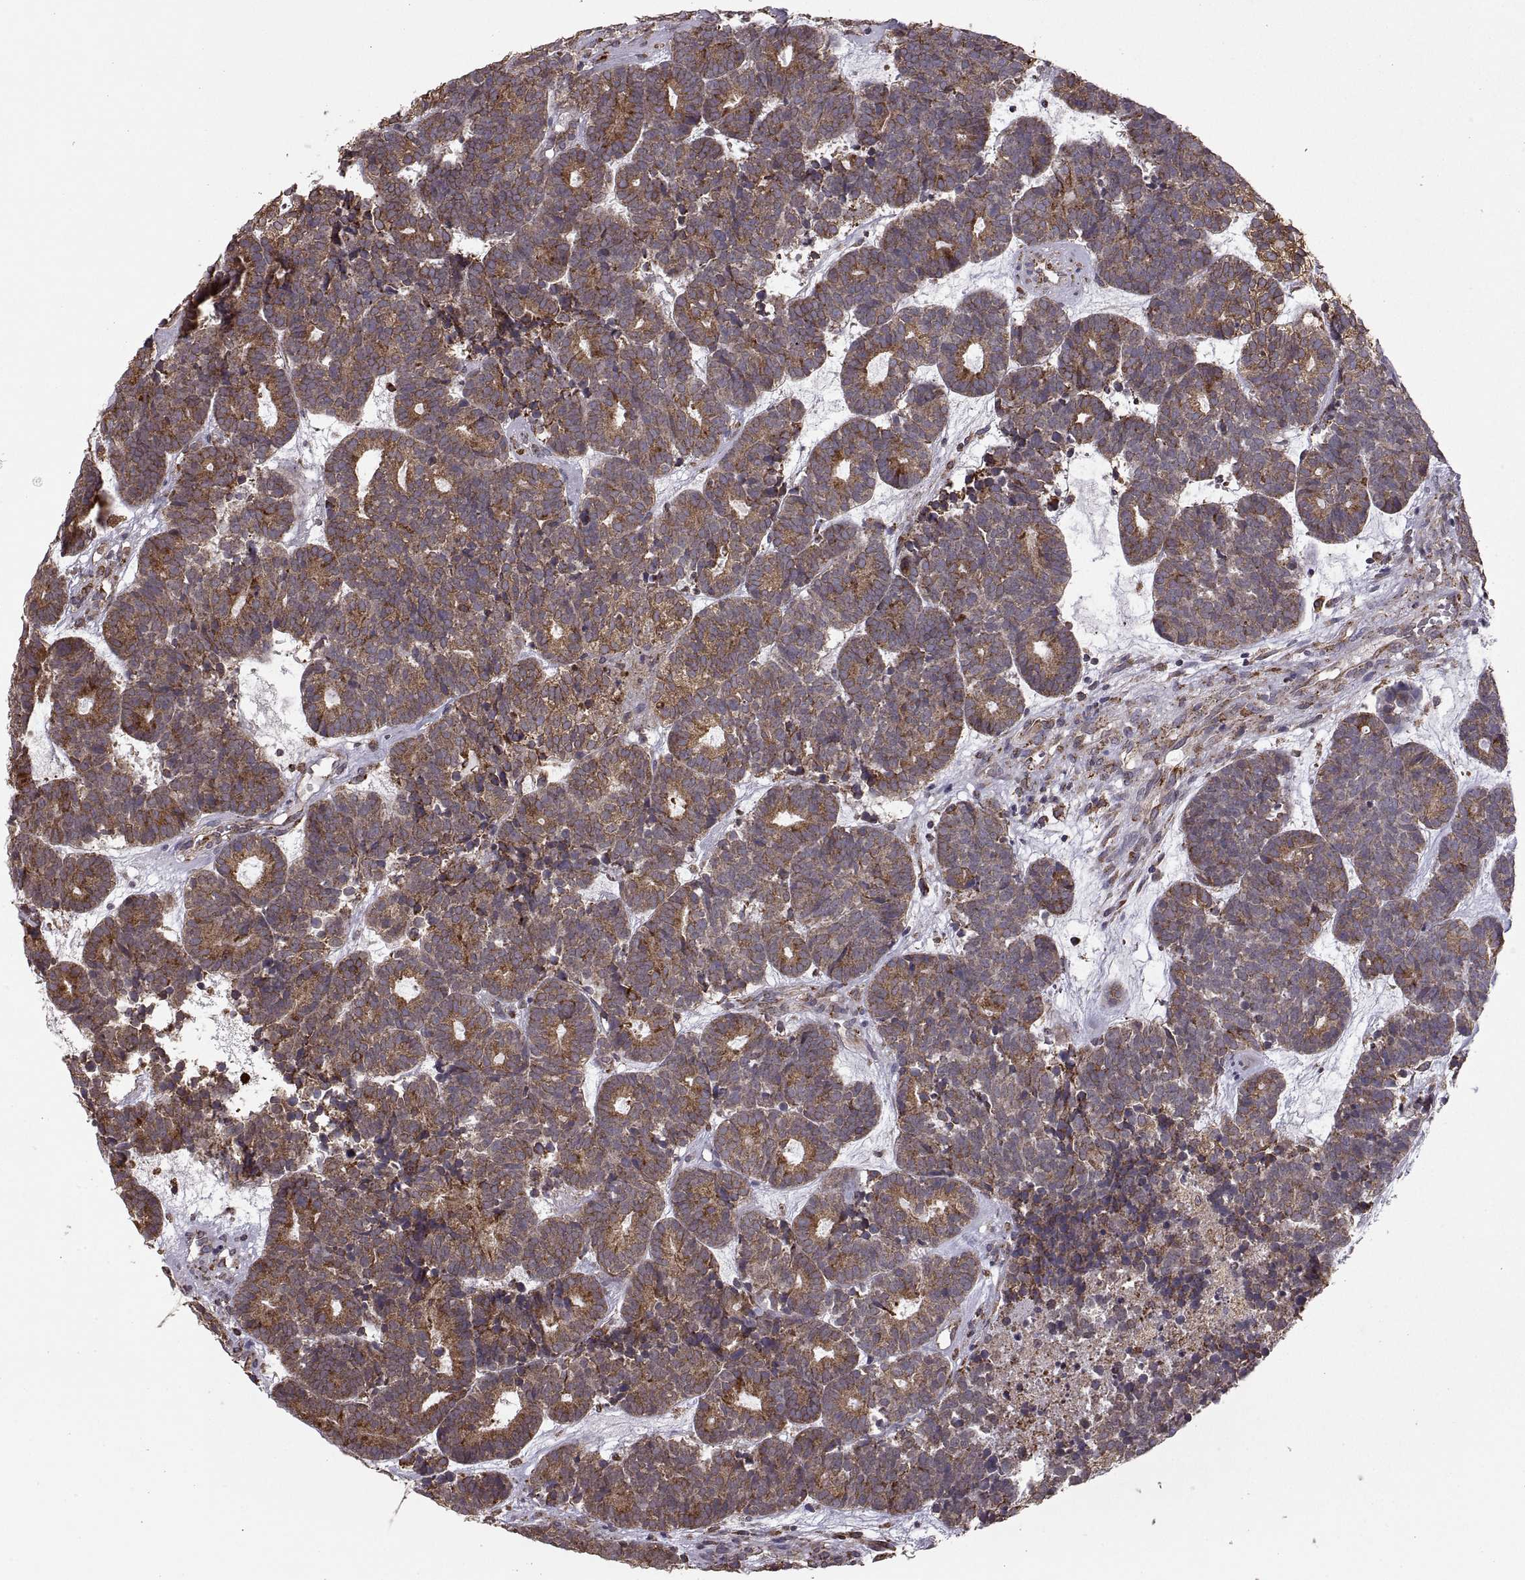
{"staining": {"intensity": "moderate", "quantity": "25%-75%", "location": "cytoplasmic/membranous"}, "tissue": "head and neck cancer", "cell_type": "Tumor cells", "image_type": "cancer", "snomed": [{"axis": "morphology", "description": "Adenocarcinoma, NOS"}, {"axis": "topography", "description": "Head-Neck"}], "caption": "Immunohistochemical staining of human head and neck cancer (adenocarcinoma) shows medium levels of moderate cytoplasmic/membranous staining in about 25%-75% of tumor cells. (Stains: DAB in brown, nuclei in blue, Microscopy: brightfield microscopy at high magnification).", "gene": "PDIA3", "patient": {"sex": "female", "age": 81}}